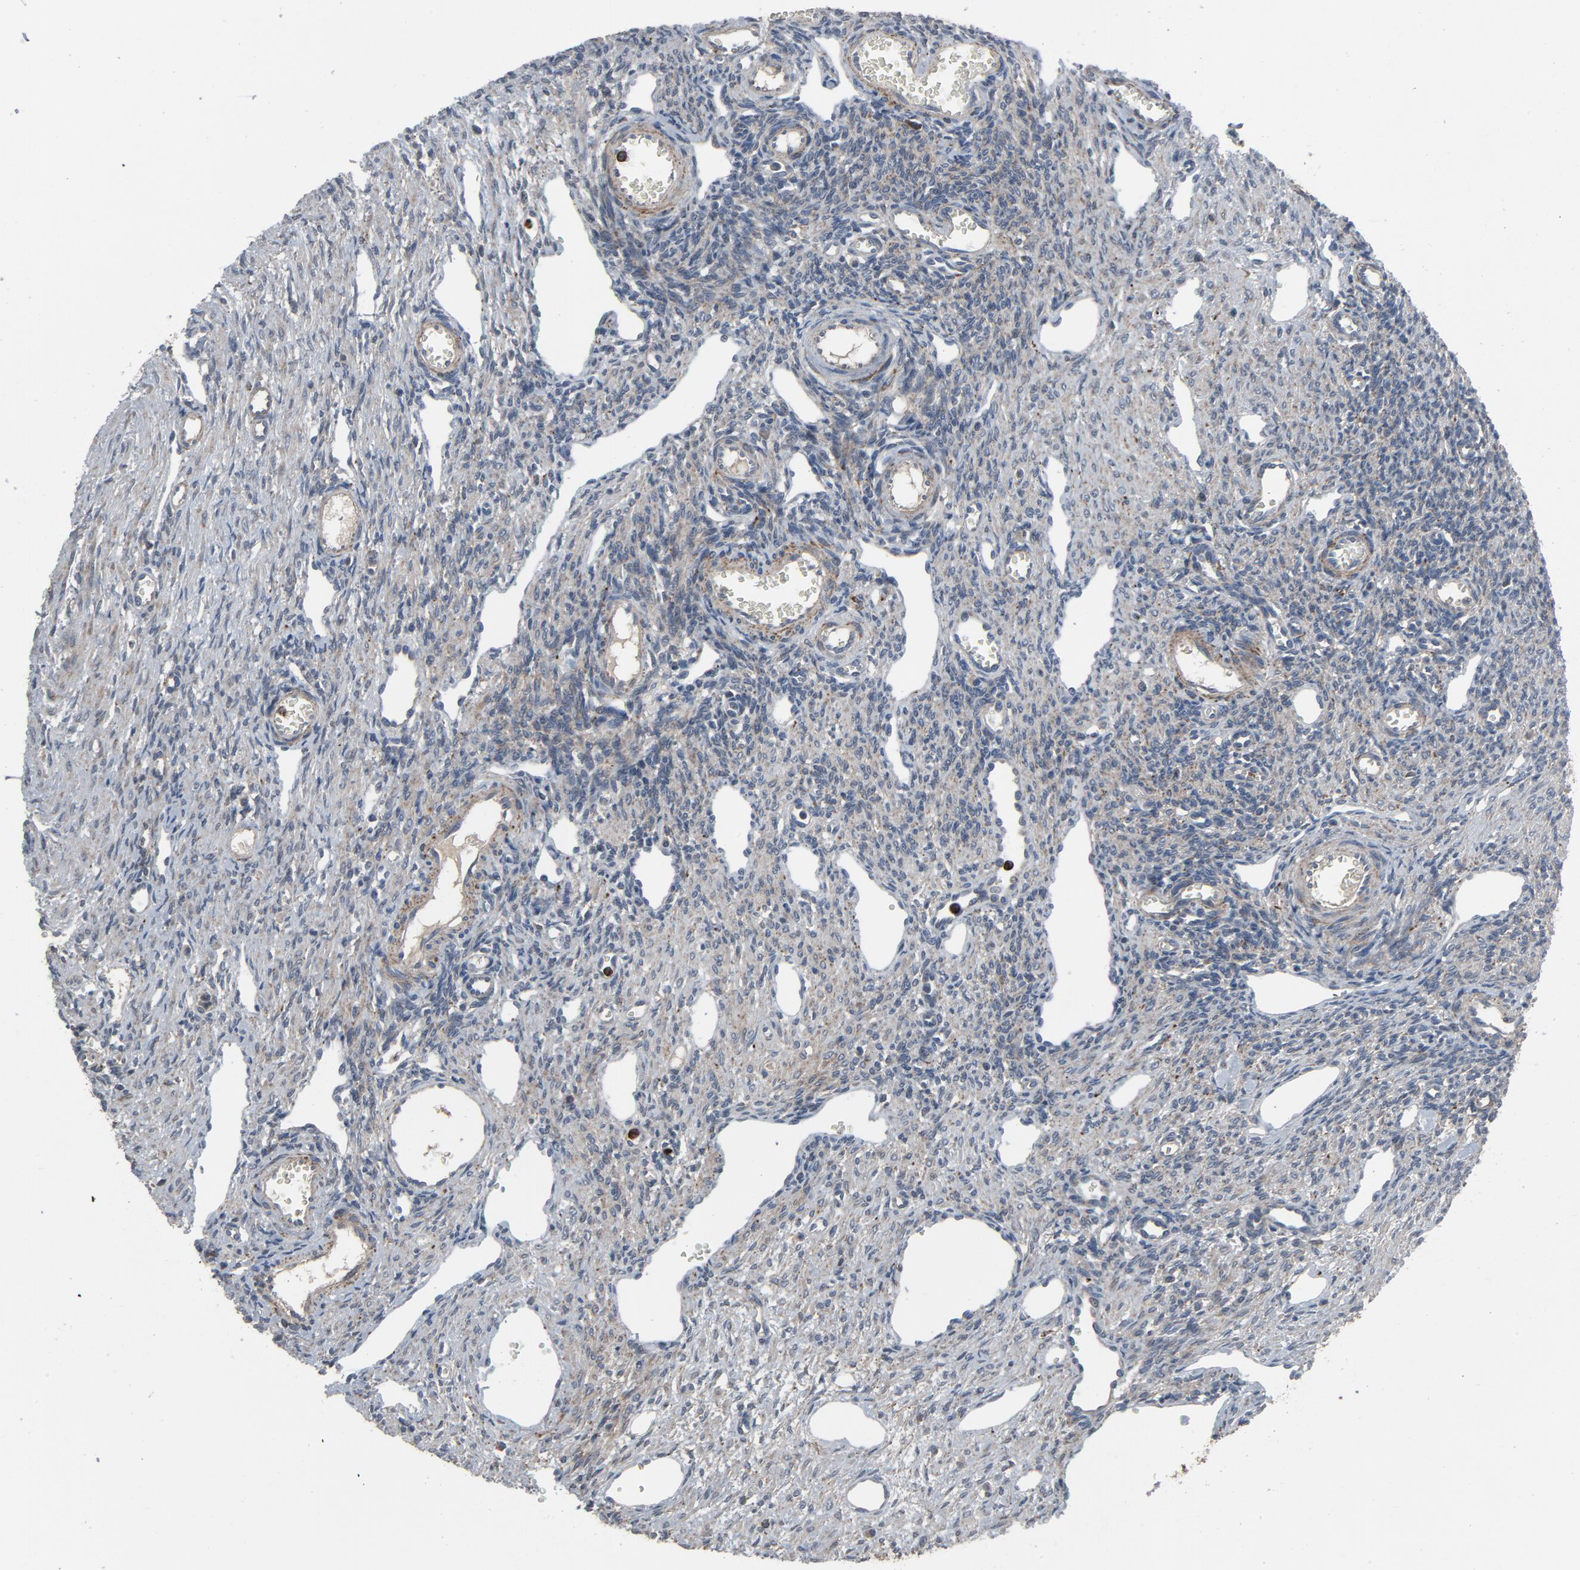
{"staining": {"intensity": "negative", "quantity": "none", "location": "none"}, "tissue": "ovary", "cell_type": "Follicle cells", "image_type": "normal", "snomed": [{"axis": "morphology", "description": "Normal tissue, NOS"}, {"axis": "topography", "description": "Ovary"}], "caption": "Immunohistochemistry histopathology image of benign ovary: human ovary stained with DAB (3,3'-diaminobenzidine) displays no significant protein staining in follicle cells.", "gene": "PDZD4", "patient": {"sex": "female", "age": 33}}